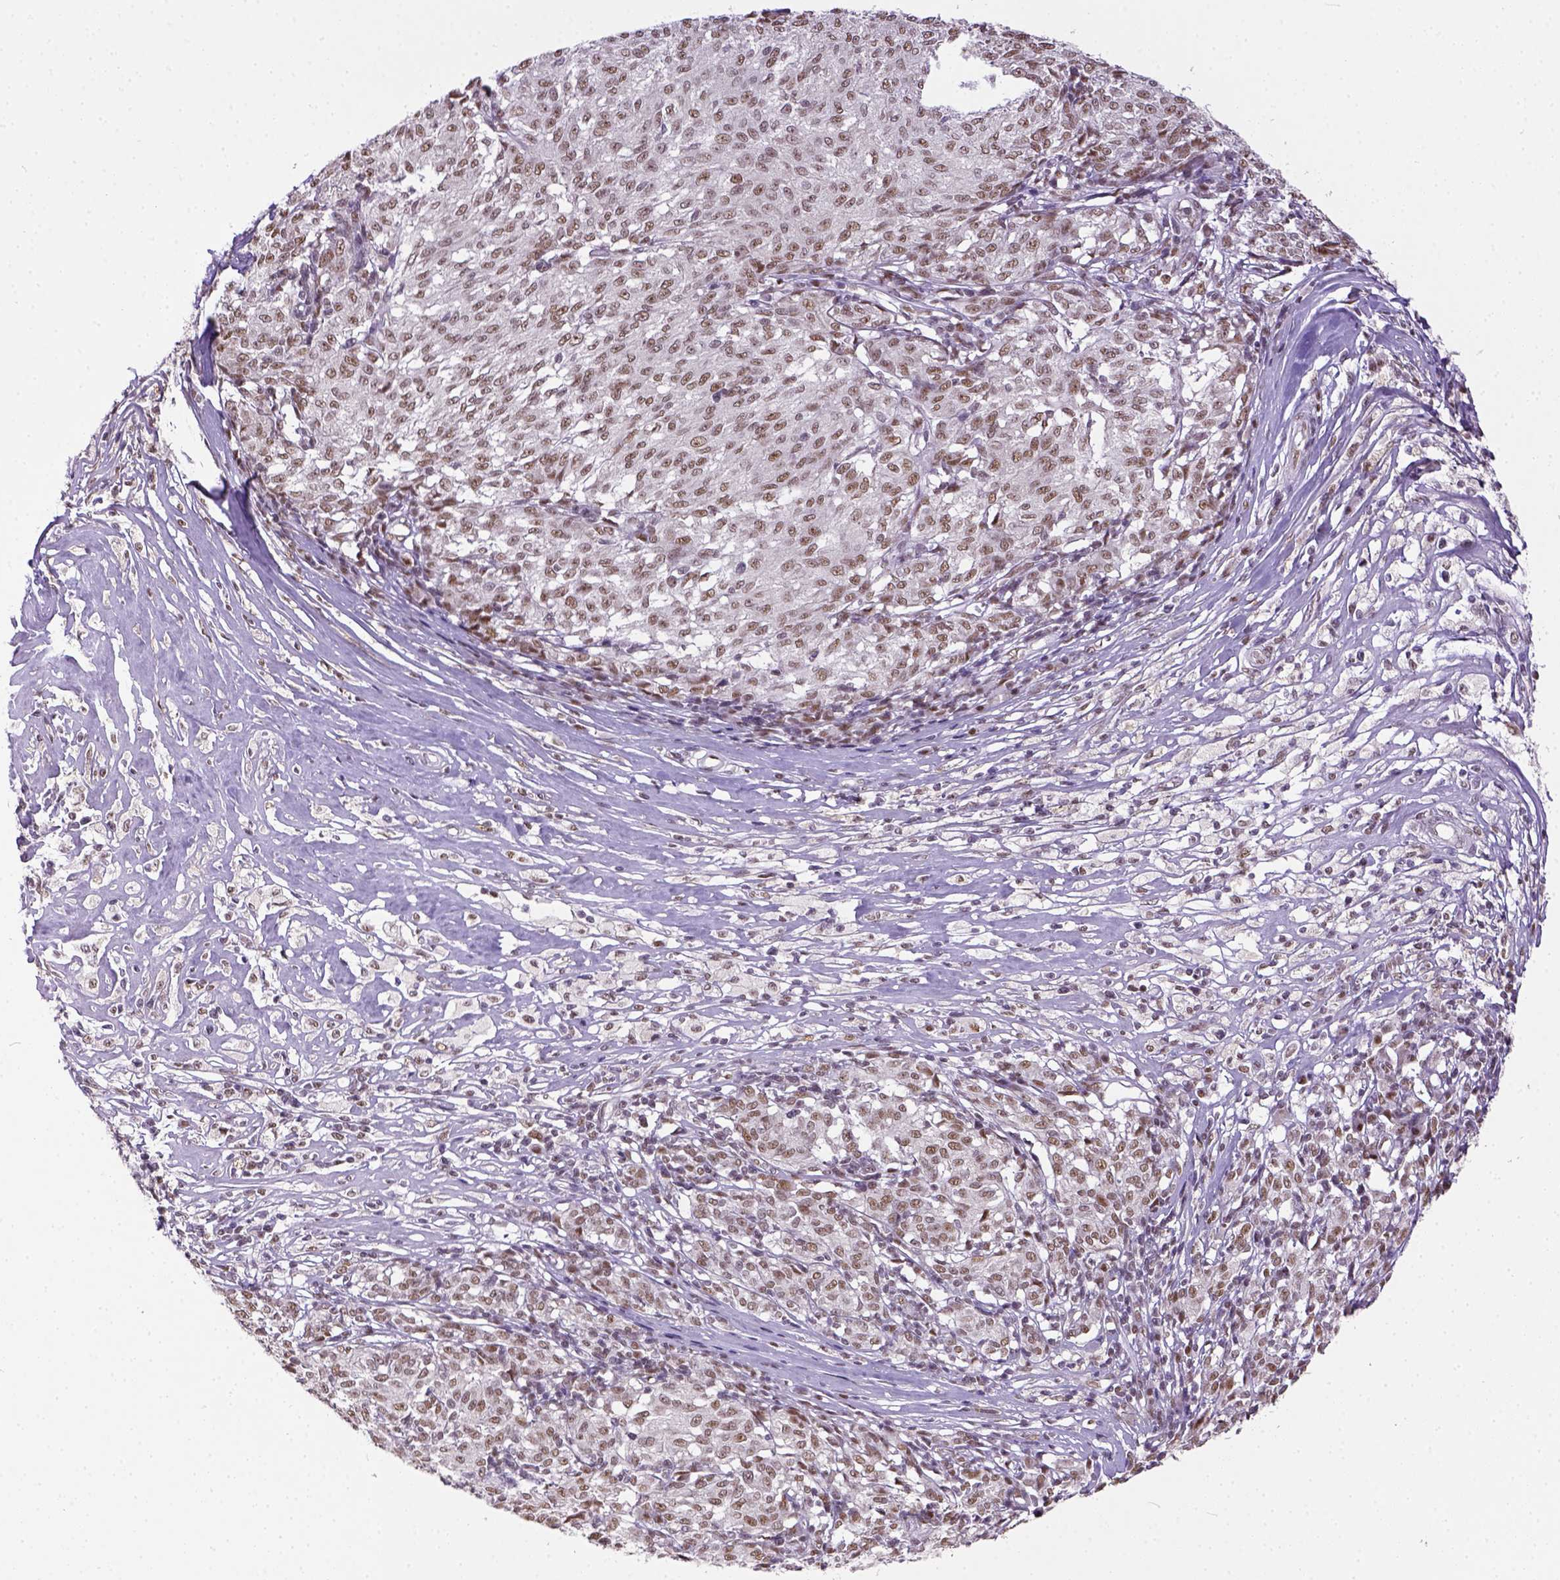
{"staining": {"intensity": "weak", "quantity": ">75%", "location": "nuclear"}, "tissue": "melanoma", "cell_type": "Tumor cells", "image_type": "cancer", "snomed": [{"axis": "morphology", "description": "Malignant melanoma, NOS"}, {"axis": "topography", "description": "Skin"}], "caption": "IHC photomicrograph of melanoma stained for a protein (brown), which shows low levels of weak nuclear expression in about >75% of tumor cells.", "gene": "ERCC1", "patient": {"sex": "female", "age": 72}}